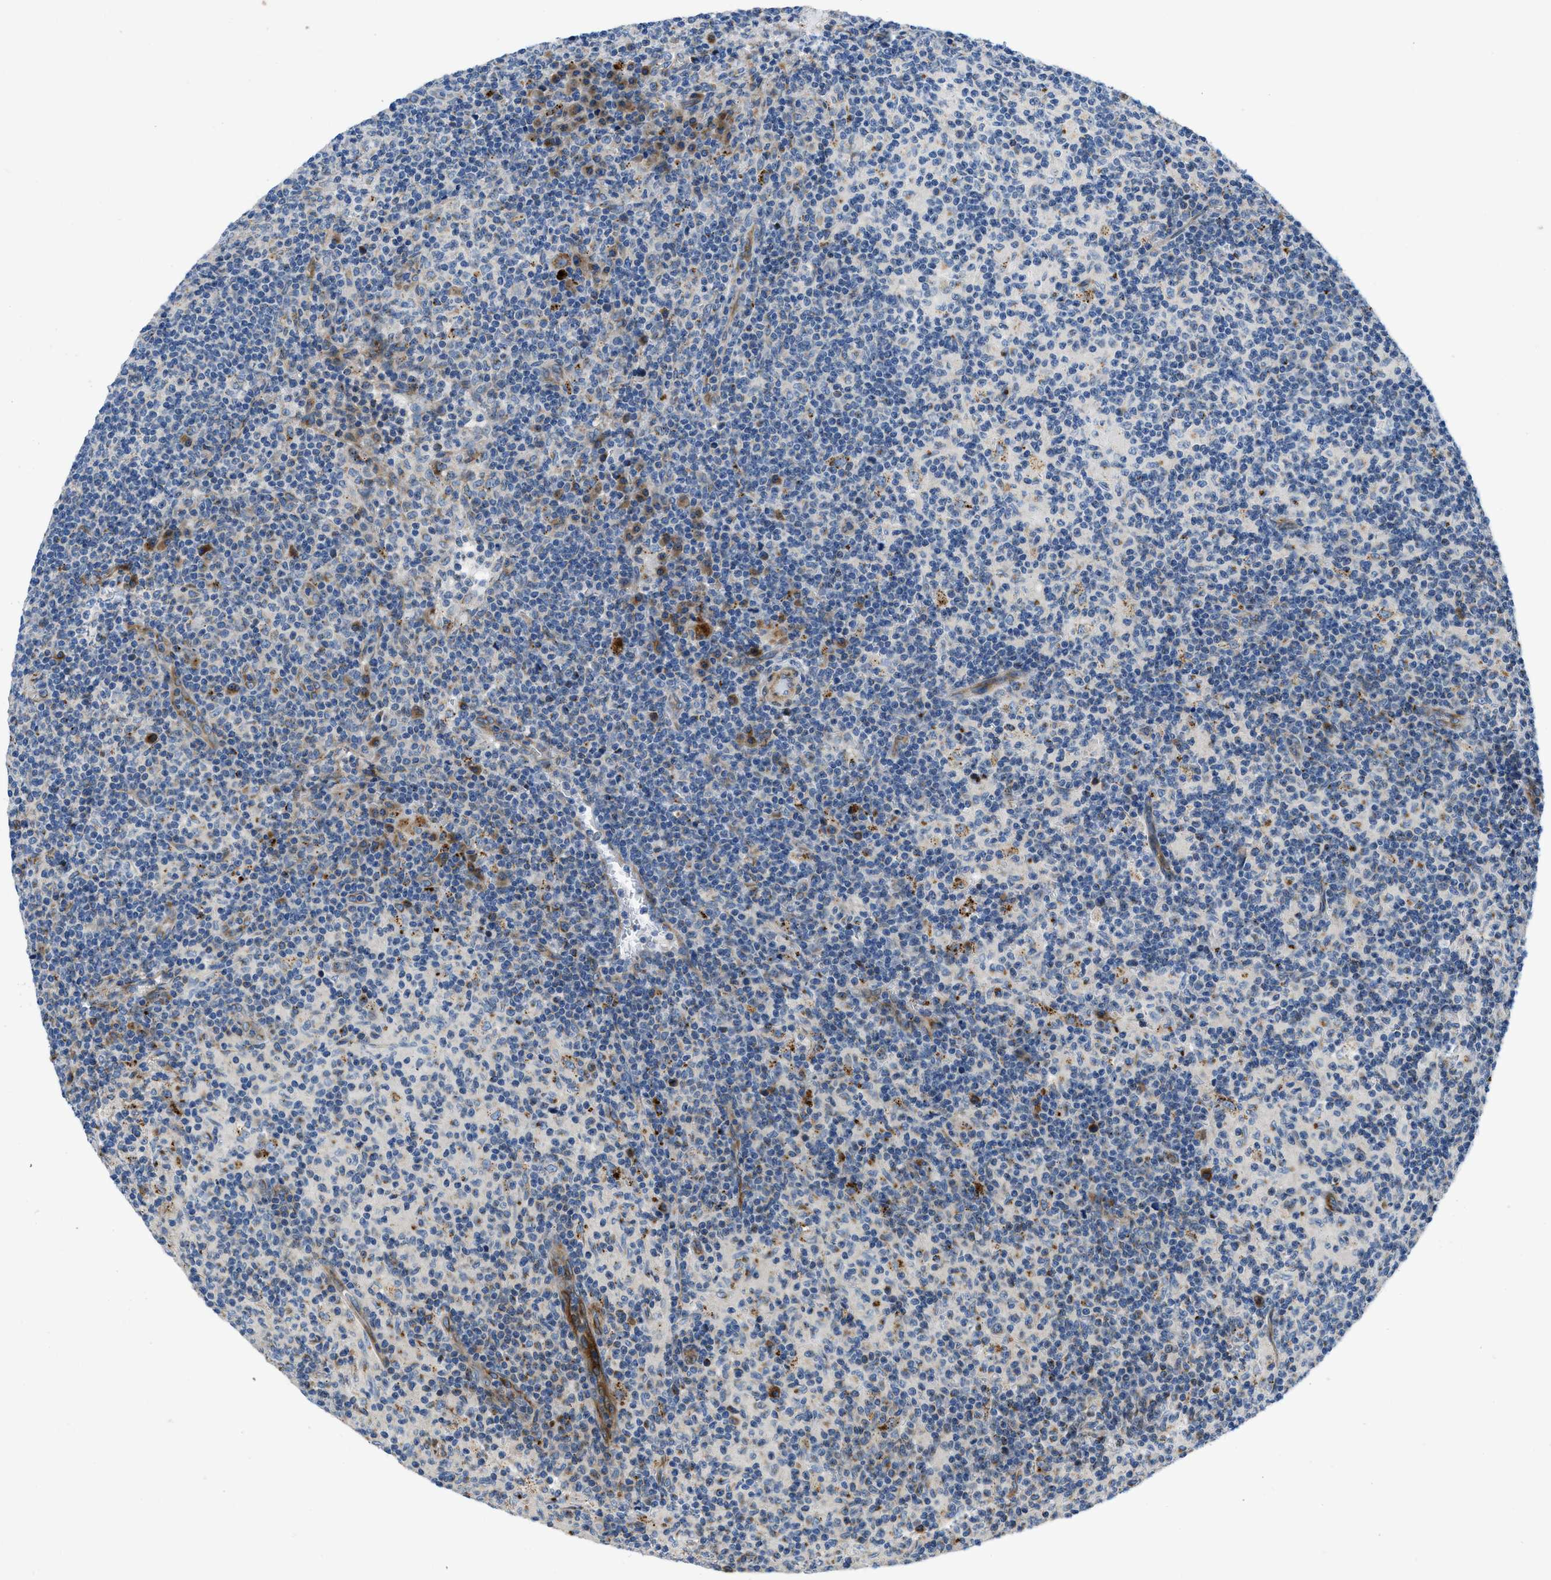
{"staining": {"intensity": "moderate", "quantity": "<25%", "location": "cytoplasmic/membranous"}, "tissue": "lymph node", "cell_type": "Germinal center cells", "image_type": "normal", "snomed": [{"axis": "morphology", "description": "Normal tissue, NOS"}, {"axis": "morphology", "description": "Inflammation, NOS"}, {"axis": "topography", "description": "Lymph node"}], "caption": "Immunohistochemical staining of normal human lymph node demonstrates <25% levels of moderate cytoplasmic/membranous protein staining in approximately <25% of germinal center cells. (IHC, brightfield microscopy, high magnification).", "gene": "TMEM248", "patient": {"sex": "male", "age": 55}}